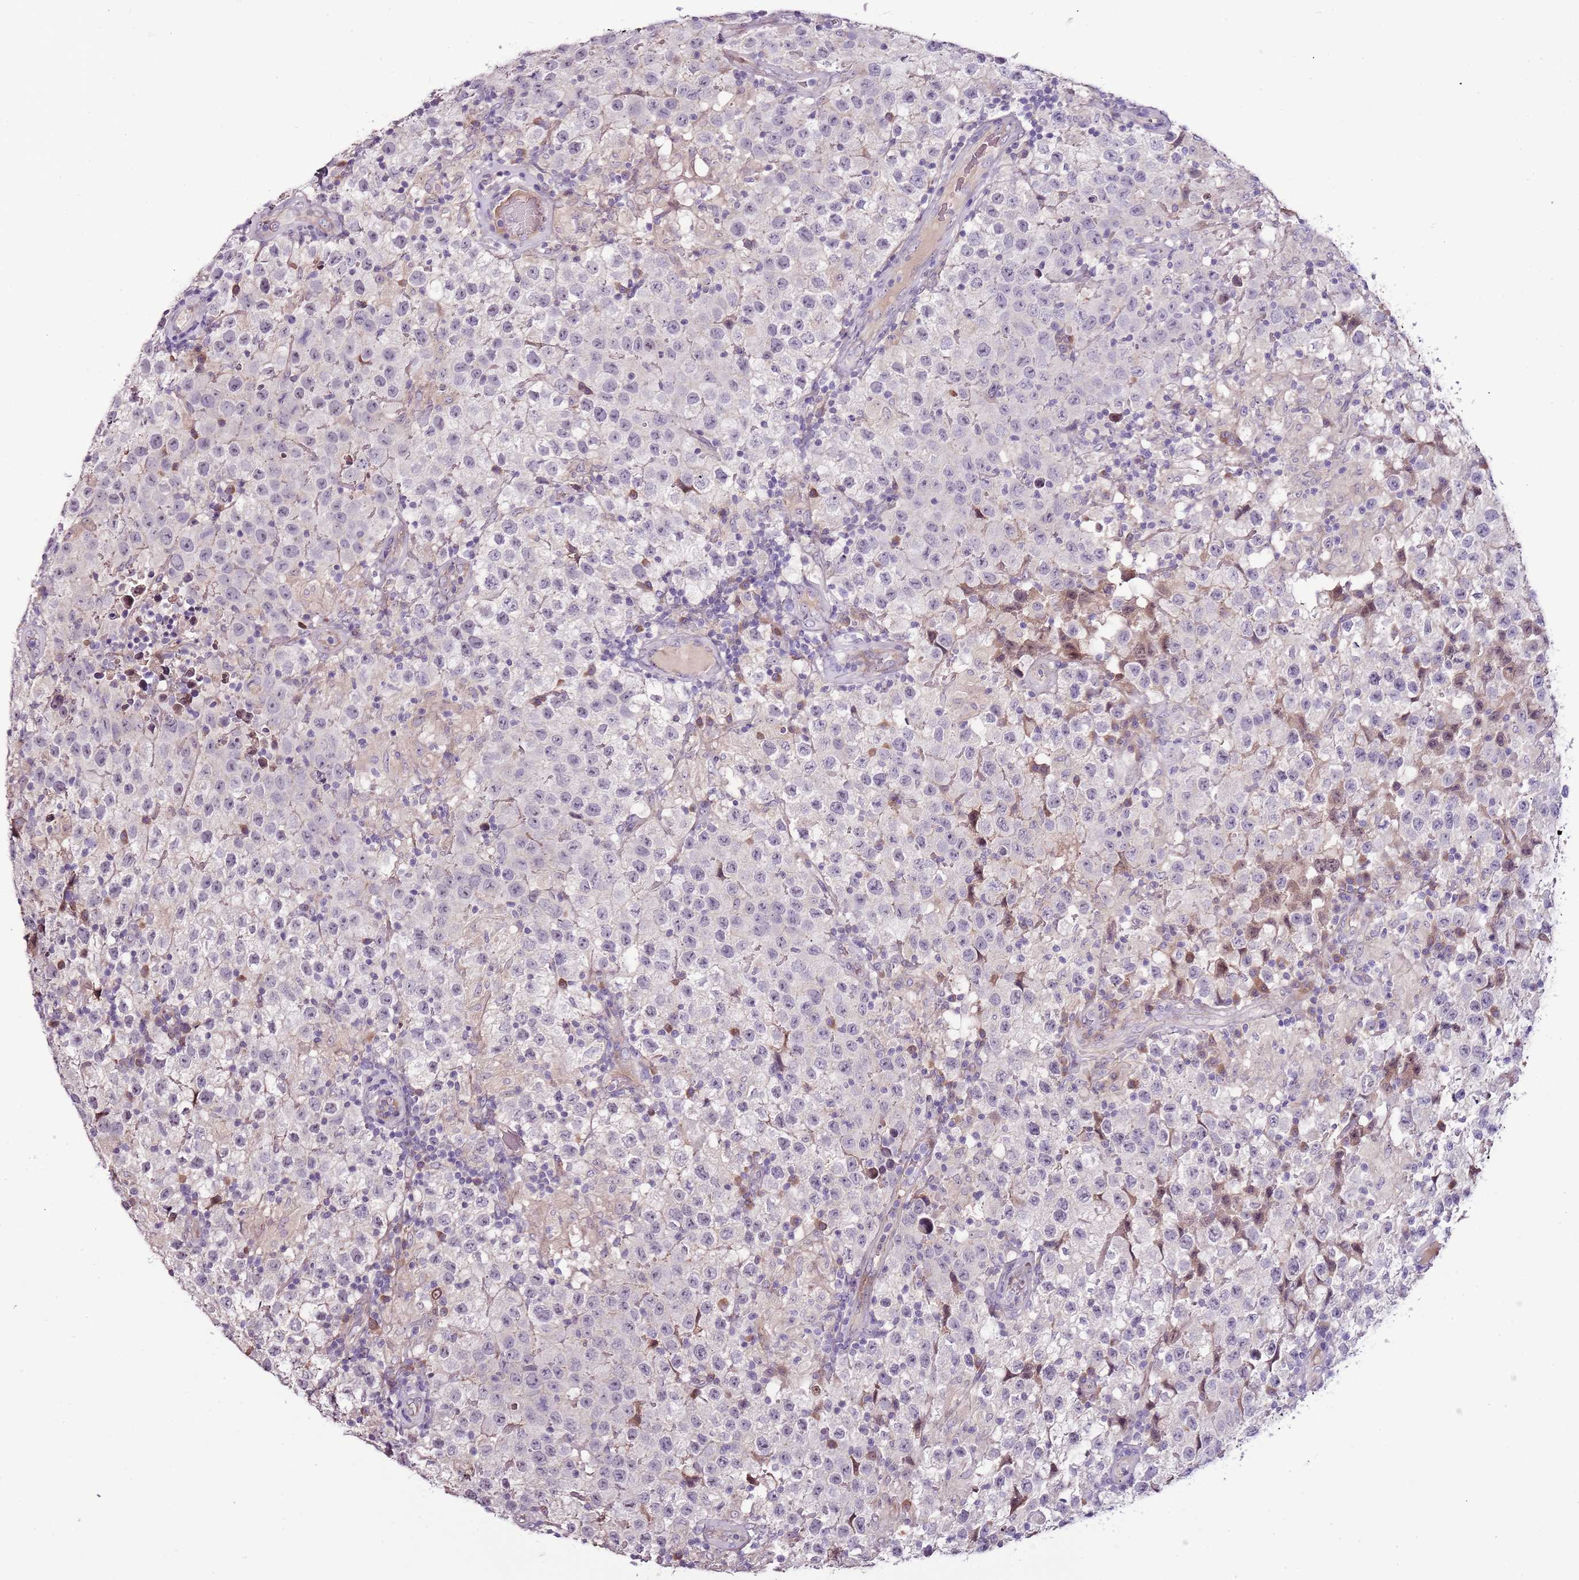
{"staining": {"intensity": "negative", "quantity": "none", "location": "none"}, "tissue": "testis cancer", "cell_type": "Tumor cells", "image_type": "cancer", "snomed": [{"axis": "morphology", "description": "Seminoma, NOS"}, {"axis": "morphology", "description": "Carcinoma, Embryonal, NOS"}, {"axis": "topography", "description": "Testis"}], "caption": "A photomicrograph of human testis cancer is negative for staining in tumor cells.", "gene": "NKX2-3", "patient": {"sex": "male", "age": 41}}